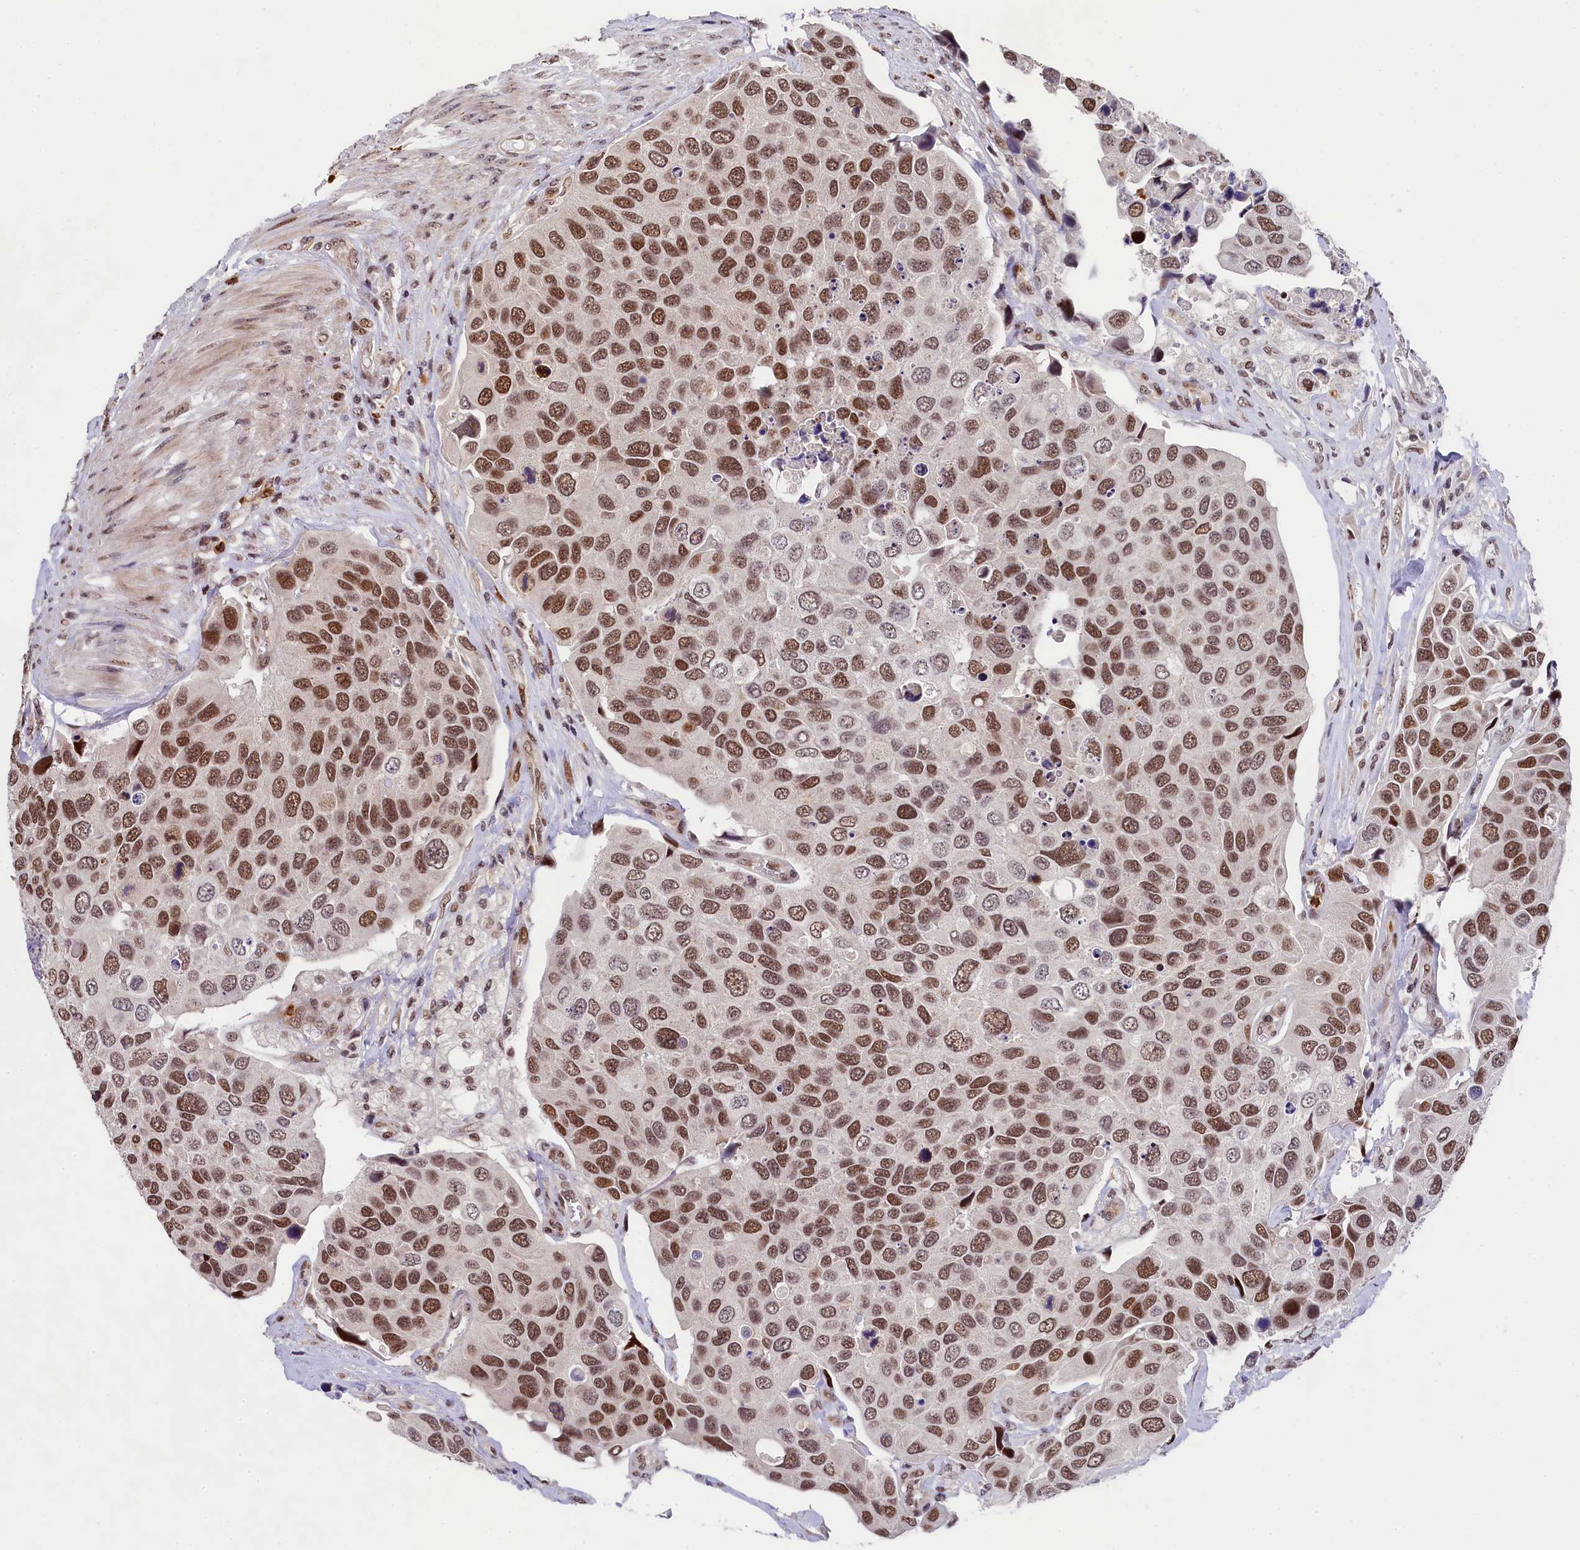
{"staining": {"intensity": "strong", "quantity": ">75%", "location": "nuclear"}, "tissue": "urothelial cancer", "cell_type": "Tumor cells", "image_type": "cancer", "snomed": [{"axis": "morphology", "description": "Urothelial carcinoma, High grade"}, {"axis": "topography", "description": "Urinary bladder"}], "caption": "The histopathology image displays immunohistochemical staining of high-grade urothelial carcinoma. There is strong nuclear staining is identified in about >75% of tumor cells. (DAB (3,3'-diaminobenzidine) IHC, brown staining for protein, blue staining for nuclei).", "gene": "ADIG", "patient": {"sex": "male", "age": 74}}